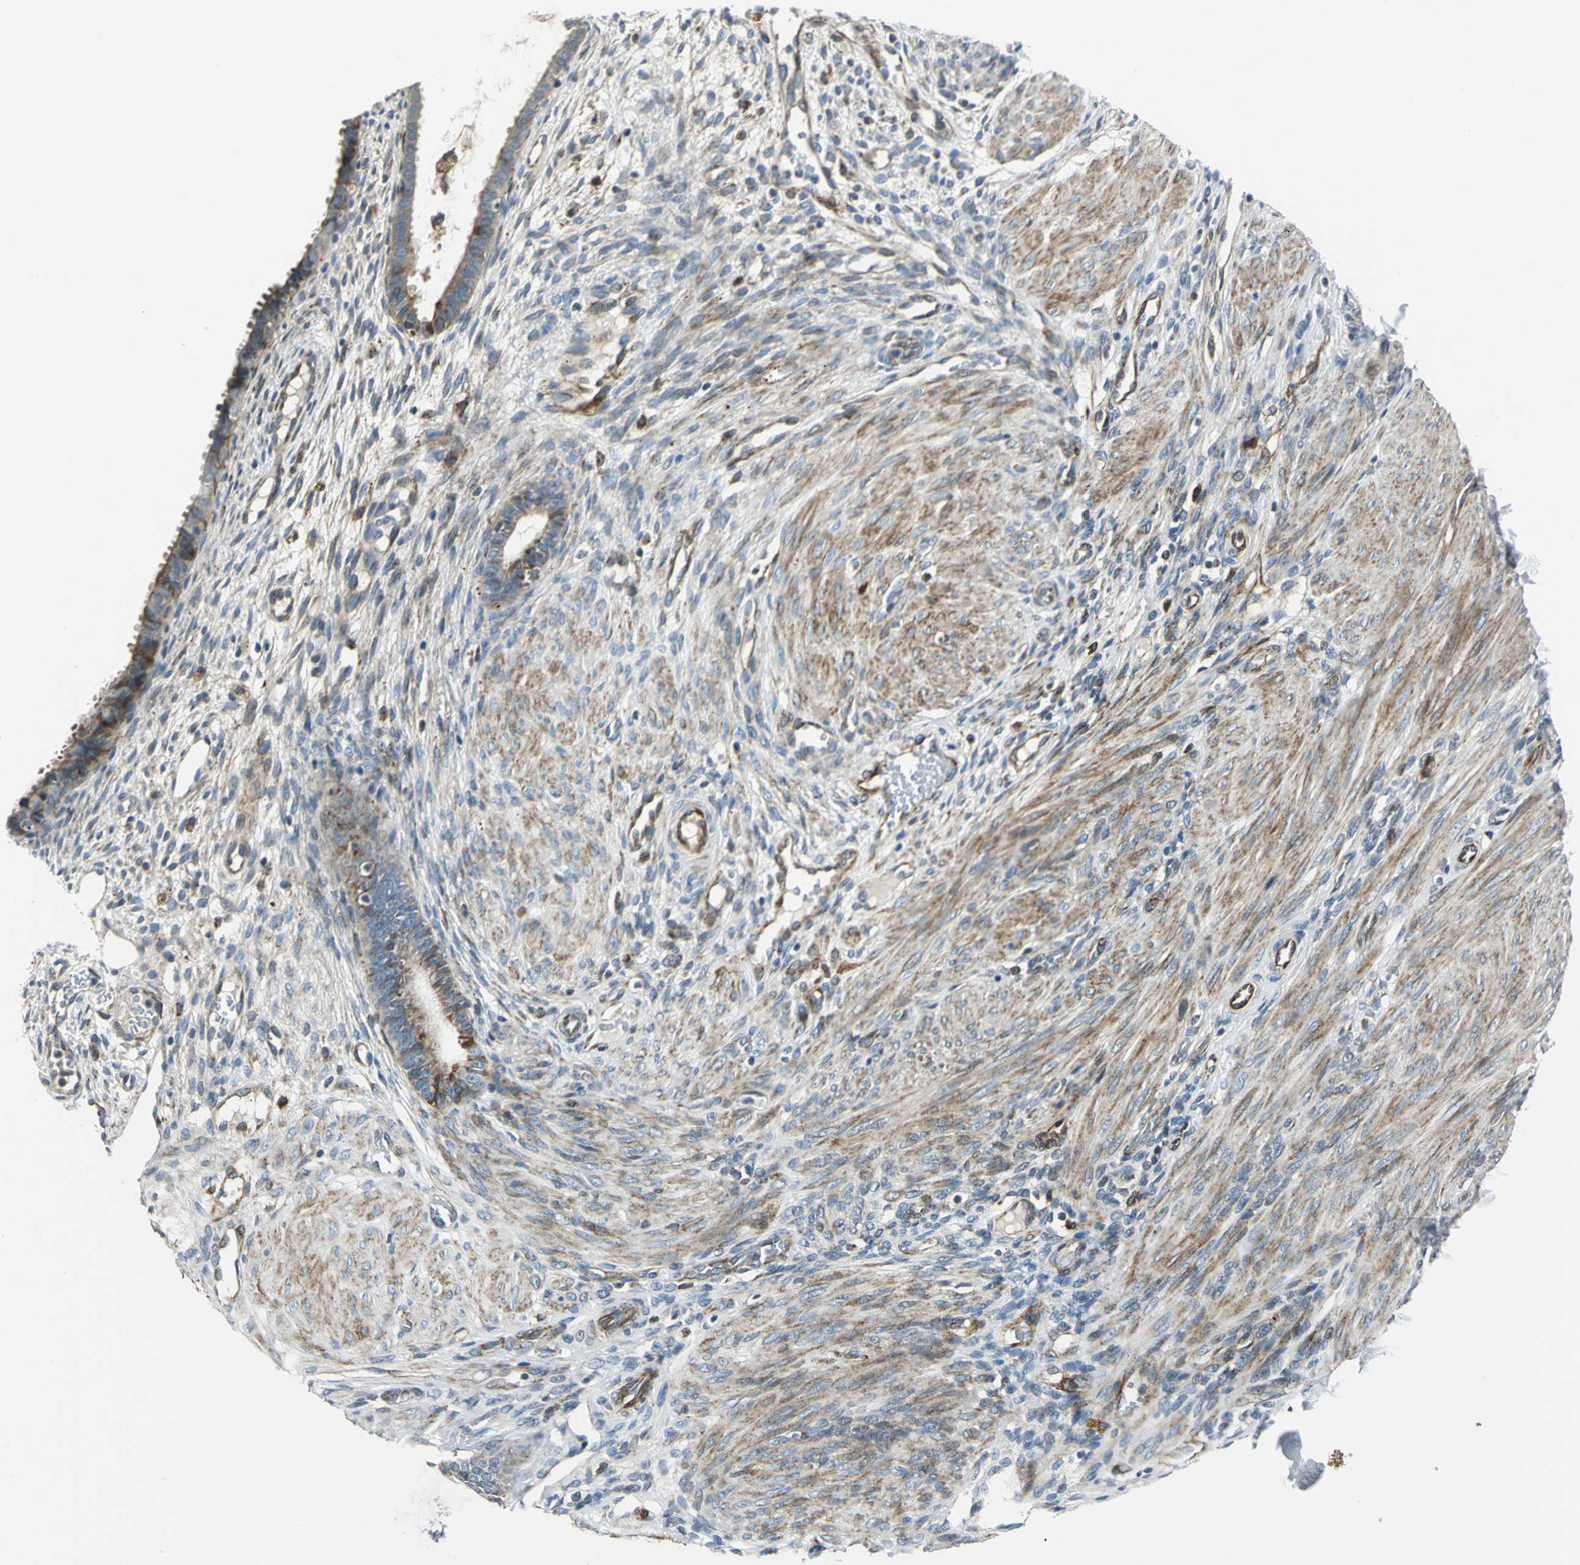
{"staining": {"intensity": "weak", "quantity": "25%-75%", "location": "cytoplasmic/membranous"}, "tissue": "endometrium", "cell_type": "Cells in endometrial stroma", "image_type": "normal", "snomed": [{"axis": "morphology", "description": "Normal tissue, NOS"}, {"axis": "topography", "description": "Endometrium"}], "caption": "Protein staining of normal endometrium demonstrates weak cytoplasmic/membranous expression in about 25%-75% of cells in endometrial stroma. (Stains: DAB in brown, nuclei in blue, Microscopy: brightfield microscopy at high magnification).", "gene": "HTATIP2", "patient": {"sex": "female", "age": 72}}